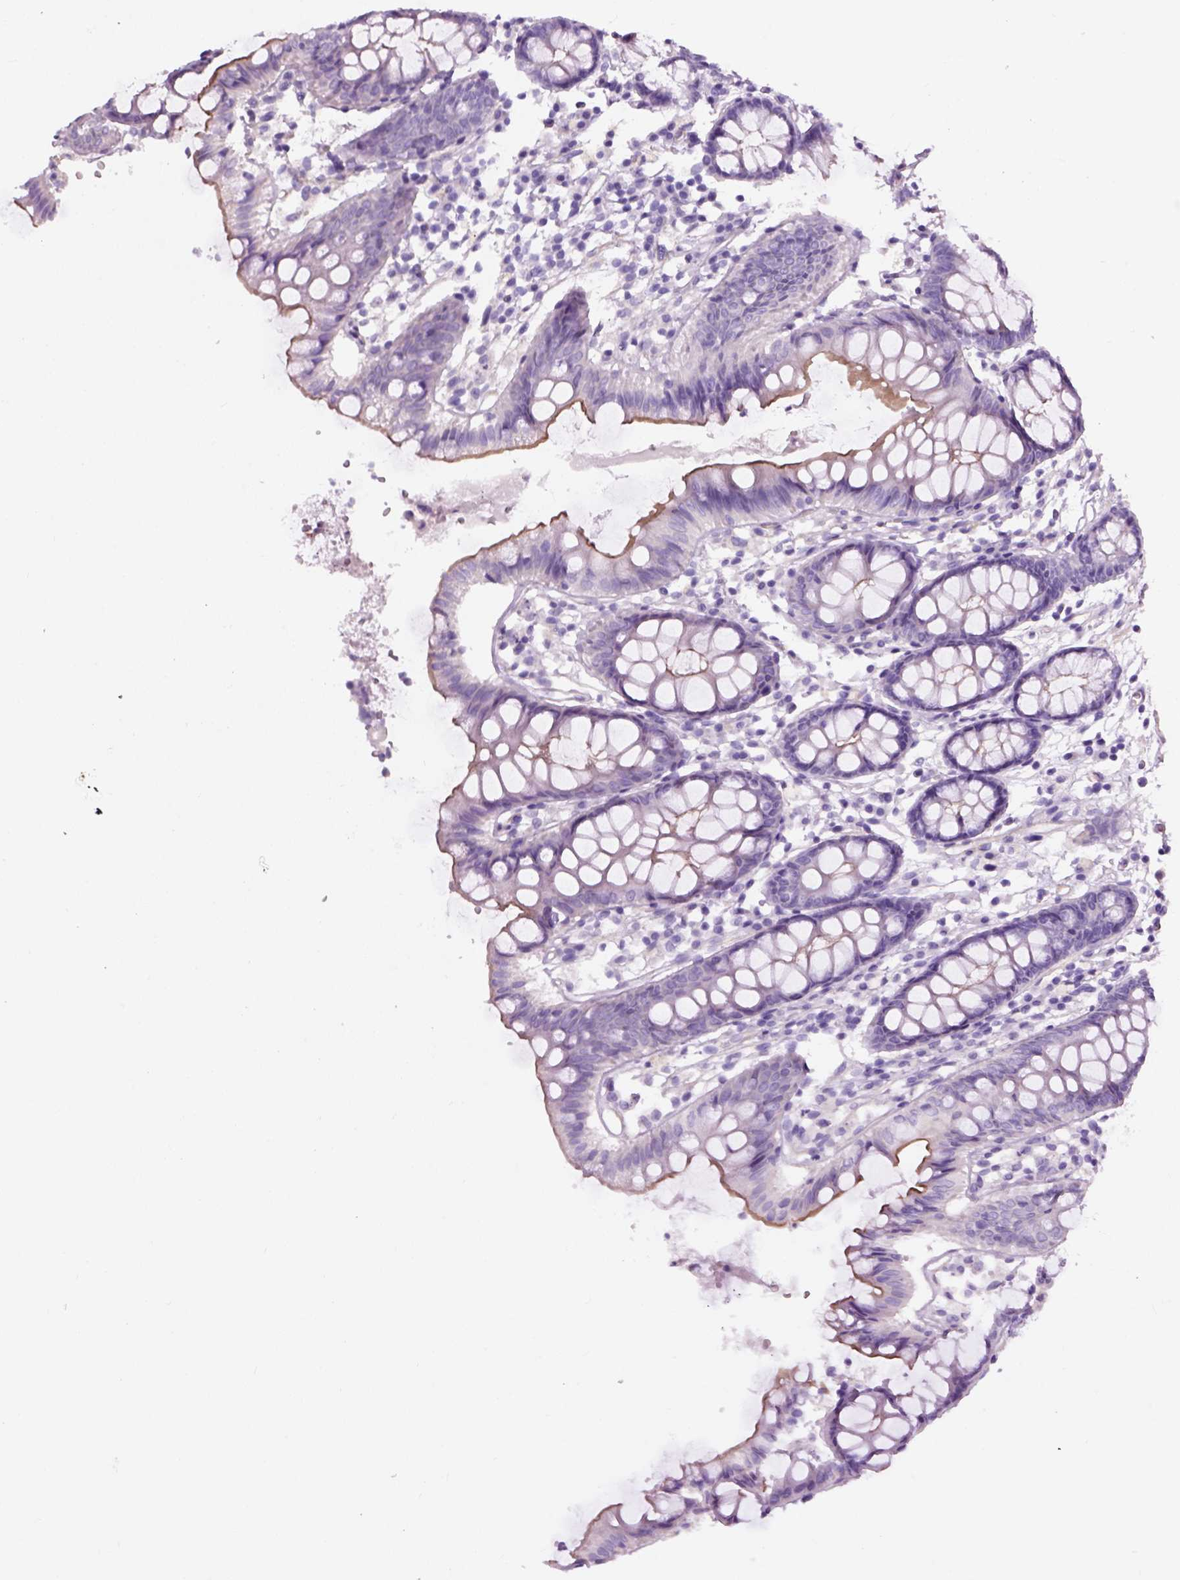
{"staining": {"intensity": "negative", "quantity": "none", "location": "none"}, "tissue": "colon", "cell_type": "Endothelial cells", "image_type": "normal", "snomed": [{"axis": "morphology", "description": "Normal tissue, NOS"}, {"axis": "topography", "description": "Colon"}], "caption": "Endothelial cells show no significant protein staining in unremarkable colon. (DAB IHC with hematoxylin counter stain).", "gene": "FAM161A", "patient": {"sex": "female", "age": 84}}